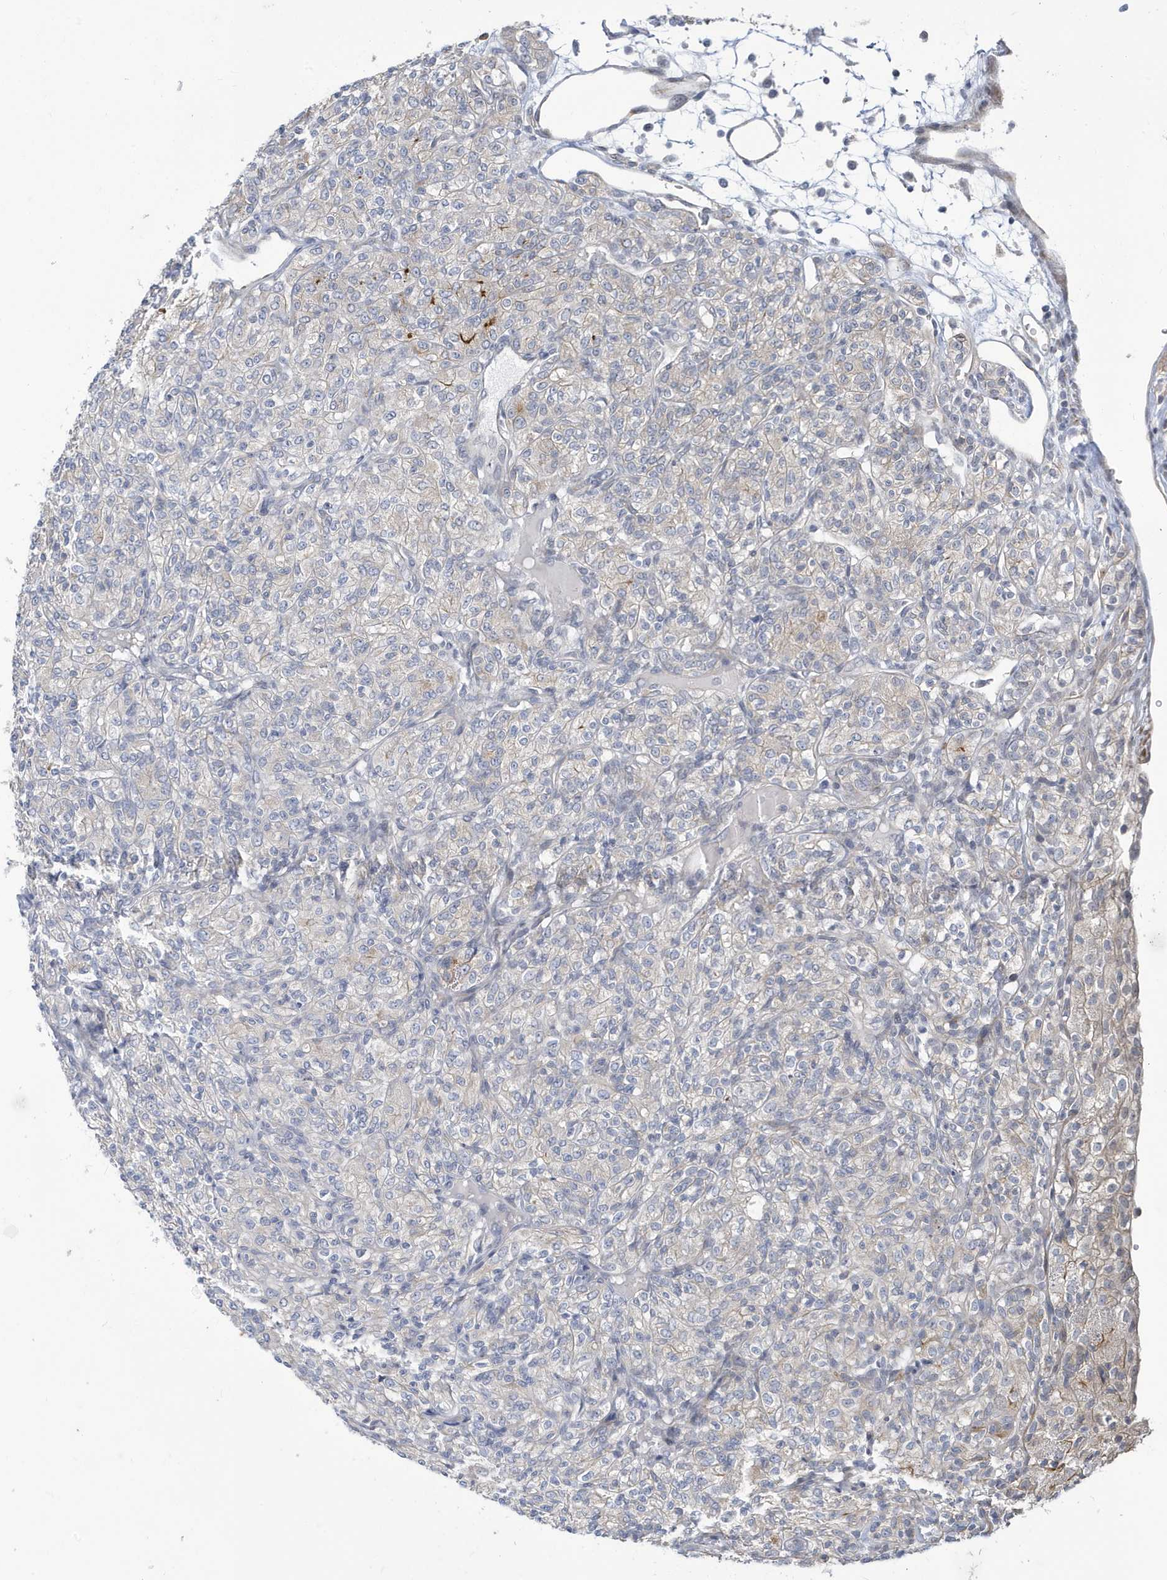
{"staining": {"intensity": "weak", "quantity": "<25%", "location": "cytoplasmic/membranous"}, "tissue": "renal cancer", "cell_type": "Tumor cells", "image_type": "cancer", "snomed": [{"axis": "morphology", "description": "Adenocarcinoma, NOS"}, {"axis": "topography", "description": "Kidney"}], "caption": "This histopathology image is of renal cancer (adenocarcinoma) stained with immunohistochemistry to label a protein in brown with the nuclei are counter-stained blue. There is no positivity in tumor cells.", "gene": "ZNF654", "patient": {"sex": "male", "age": 77}}